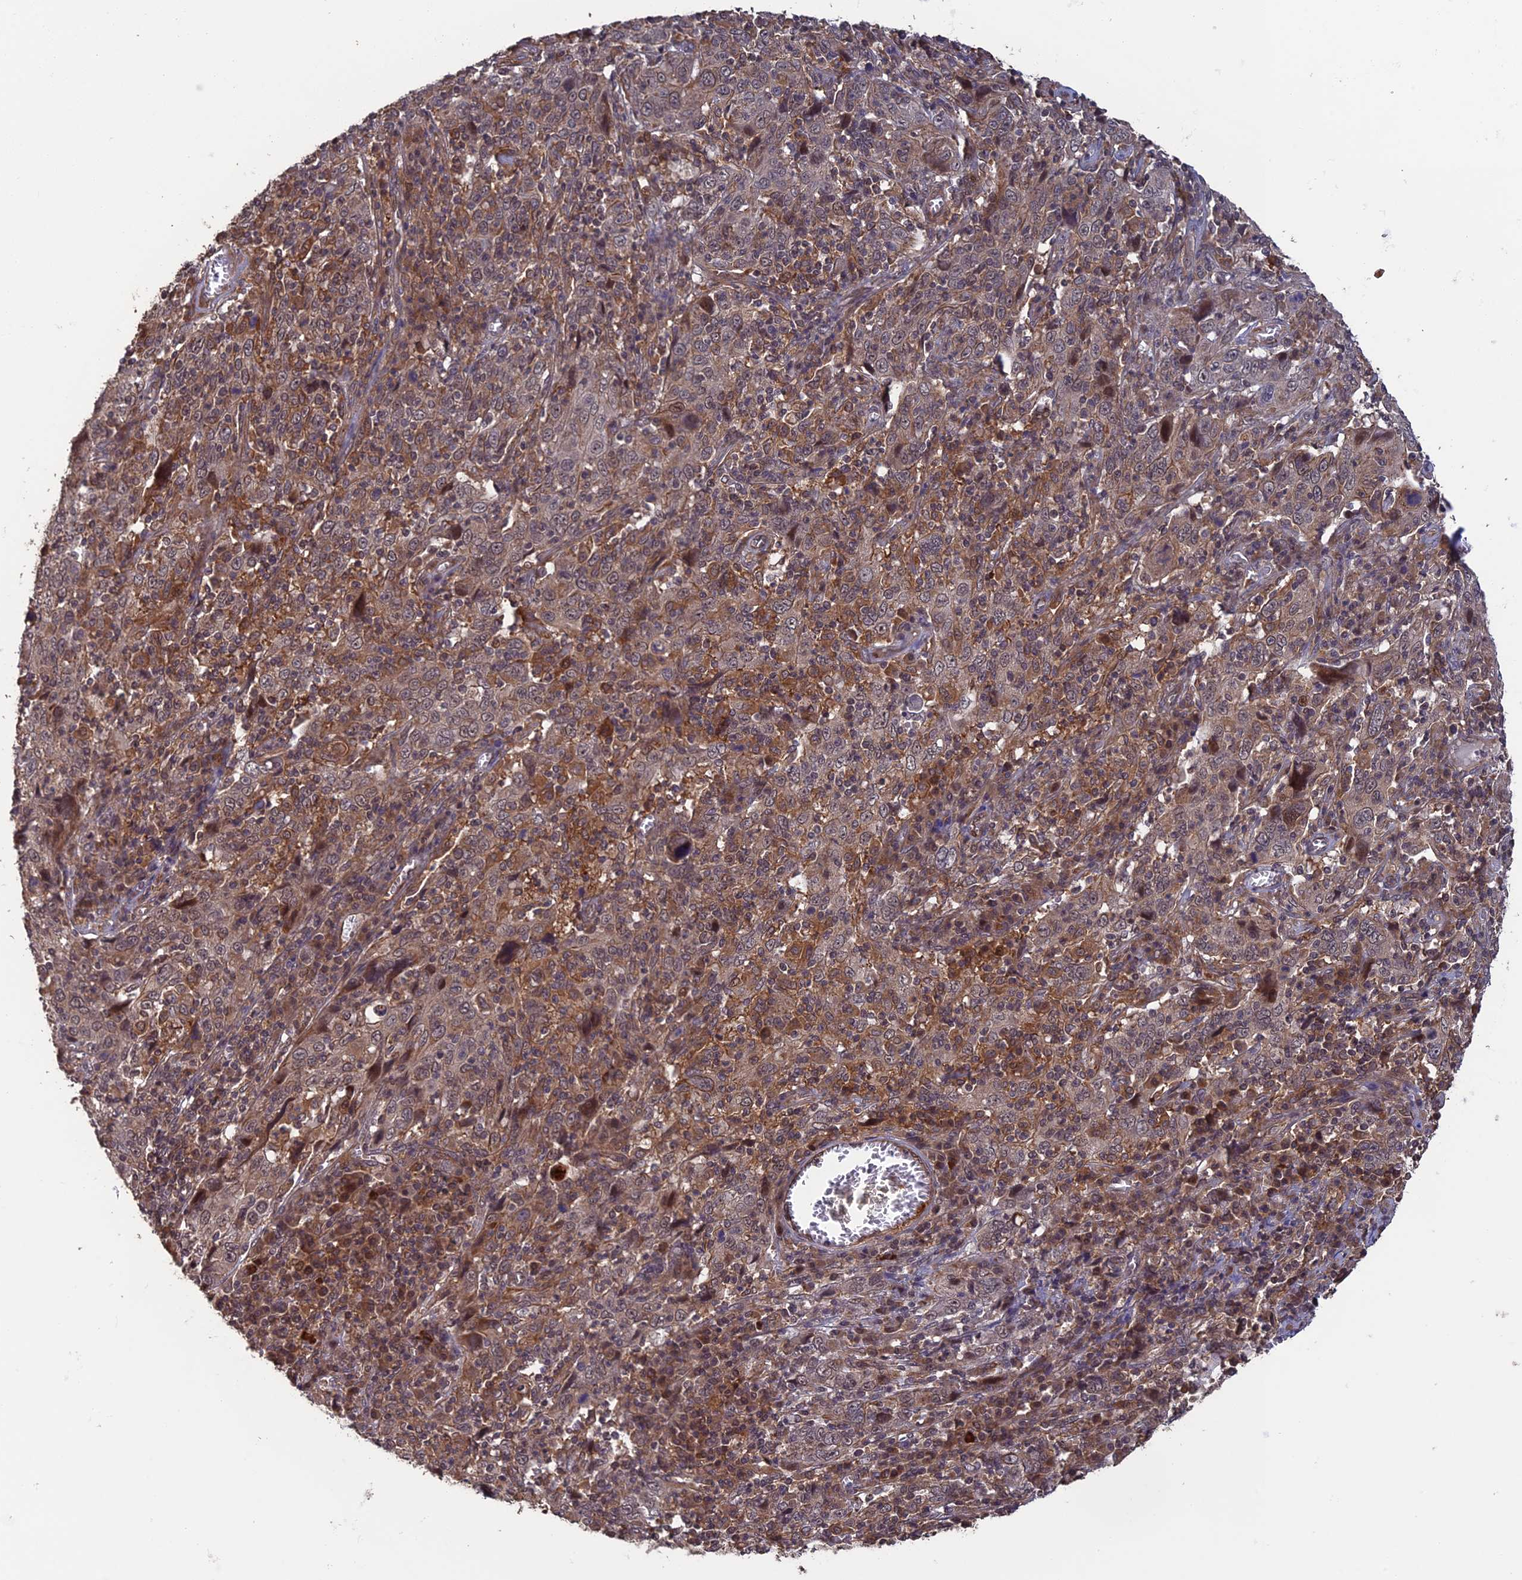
{"staining": {"intensity": "moderate", "quantity": "<25%", "location": "cytoplasmic/membranous"}, "tissue": "cervical cancer", "cell_type": "Tumor cells", "image_type": "cancer", "snomed": [{"axis": "morphology", "description": "Squamous cell carcinoma, NOS"}, {"axis": "topography", "description": "Cervix"}], "caption": "This histopathology image reveals immunohistochemistry staining of human cervical squamous cell carcinoma, with low moderate cytoplasmic/membranous positivity in approximately <25% of tumor cells.", "gene": "LIN37", "patient": {"sex": "female", "age": 46}}